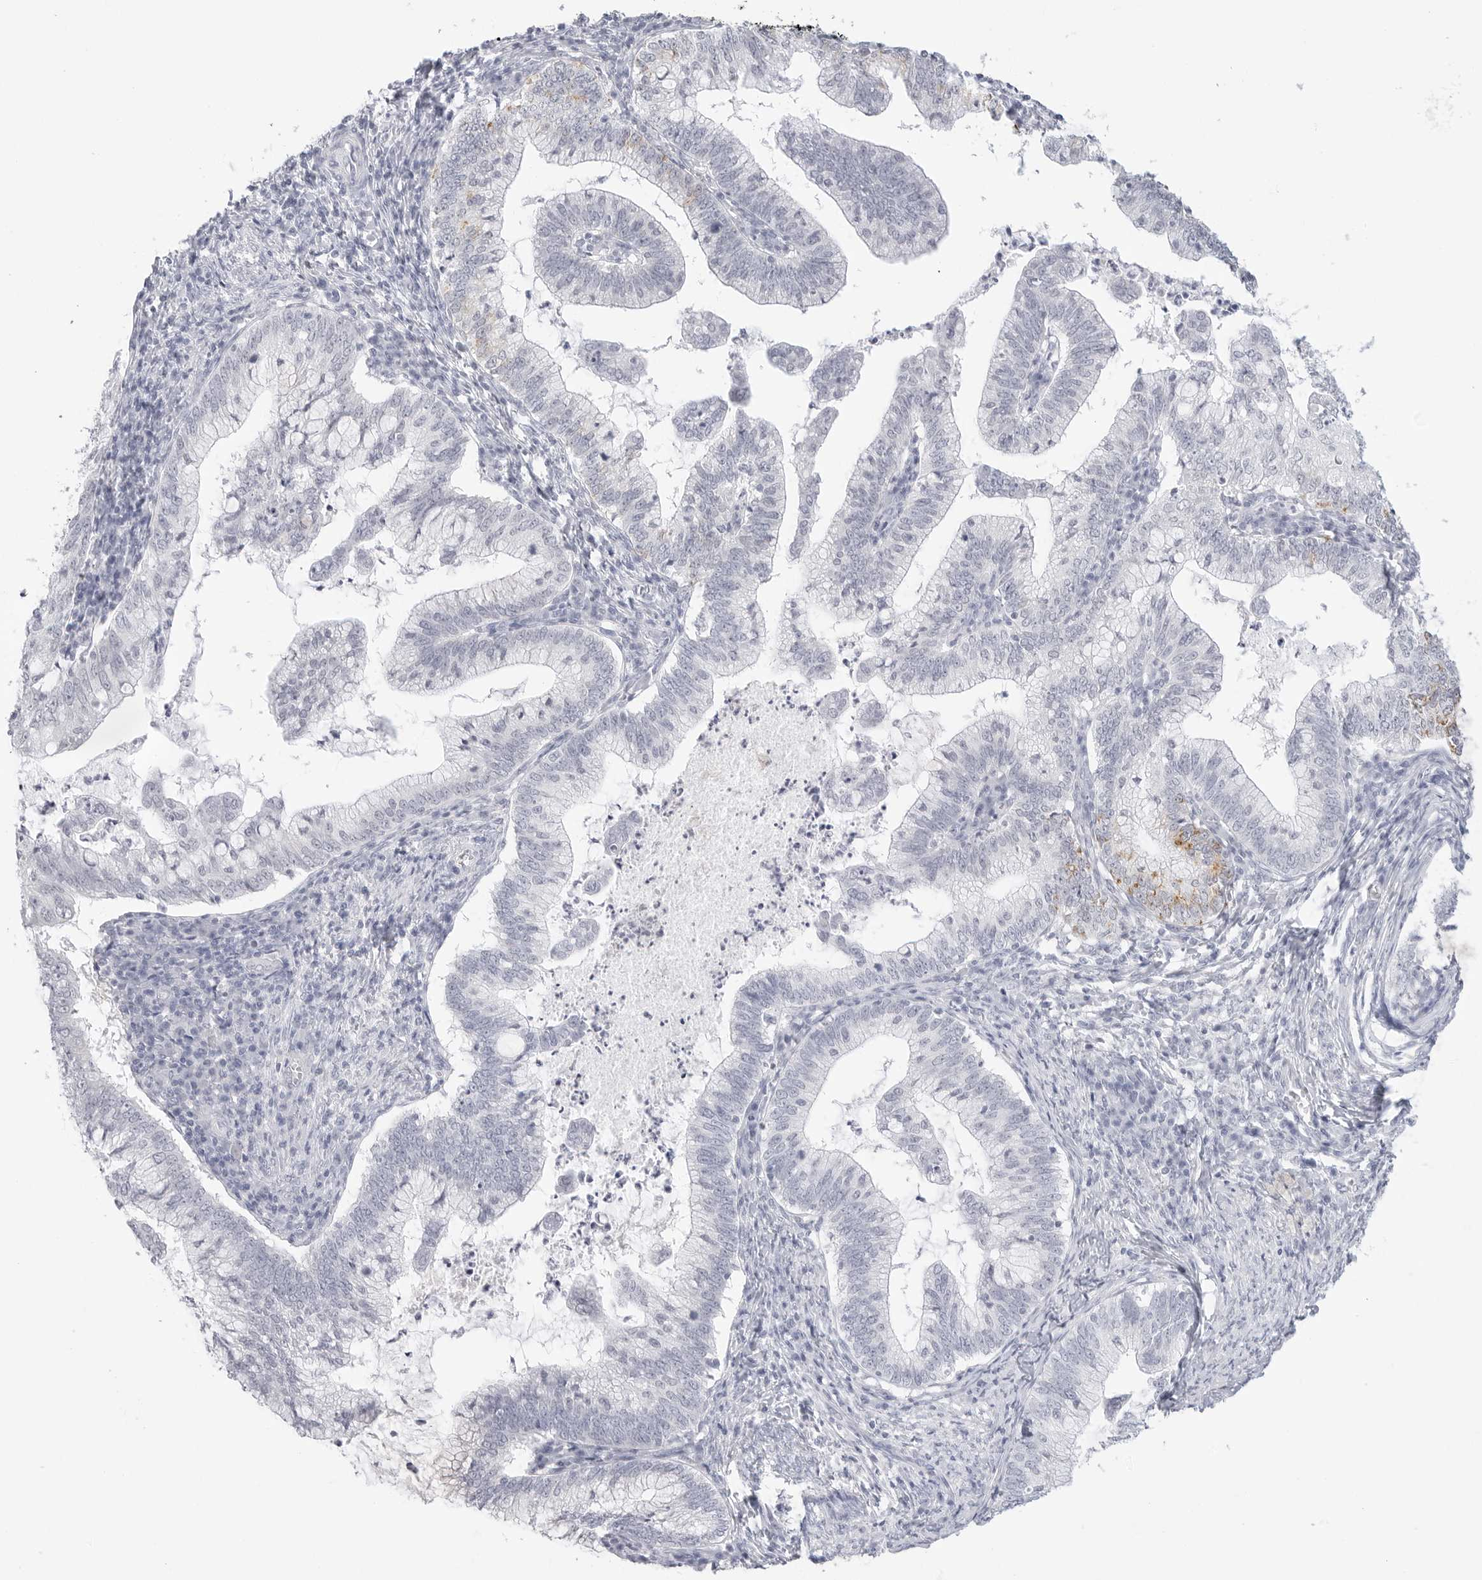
{"staining": {"intensity": "negative", "quantity": "none", "location": "none"}, "tissue": "cervical cancer", "cell_type": "Tumor cells", "image_type": "cancer", "snomed": [{"axis": "morphology", "description": "Adenocarcinoma, NOS"}, {"axis": "topography", "description": "Cervix"}], "caption": "High power microscopy micrograph of an IHC image of cervical cancer (adenocarcinoma), revealing no significant staining in tumor cells. Brightfield microscopy of immunohistochemistry (IHC) stained with DAB (3,3'-diaminobenzidine) (brown) and hematoxylin (blue), captured at high magnification.", "gene": "HMGCS2", "patient": {"sex": "female", "age": 36}}